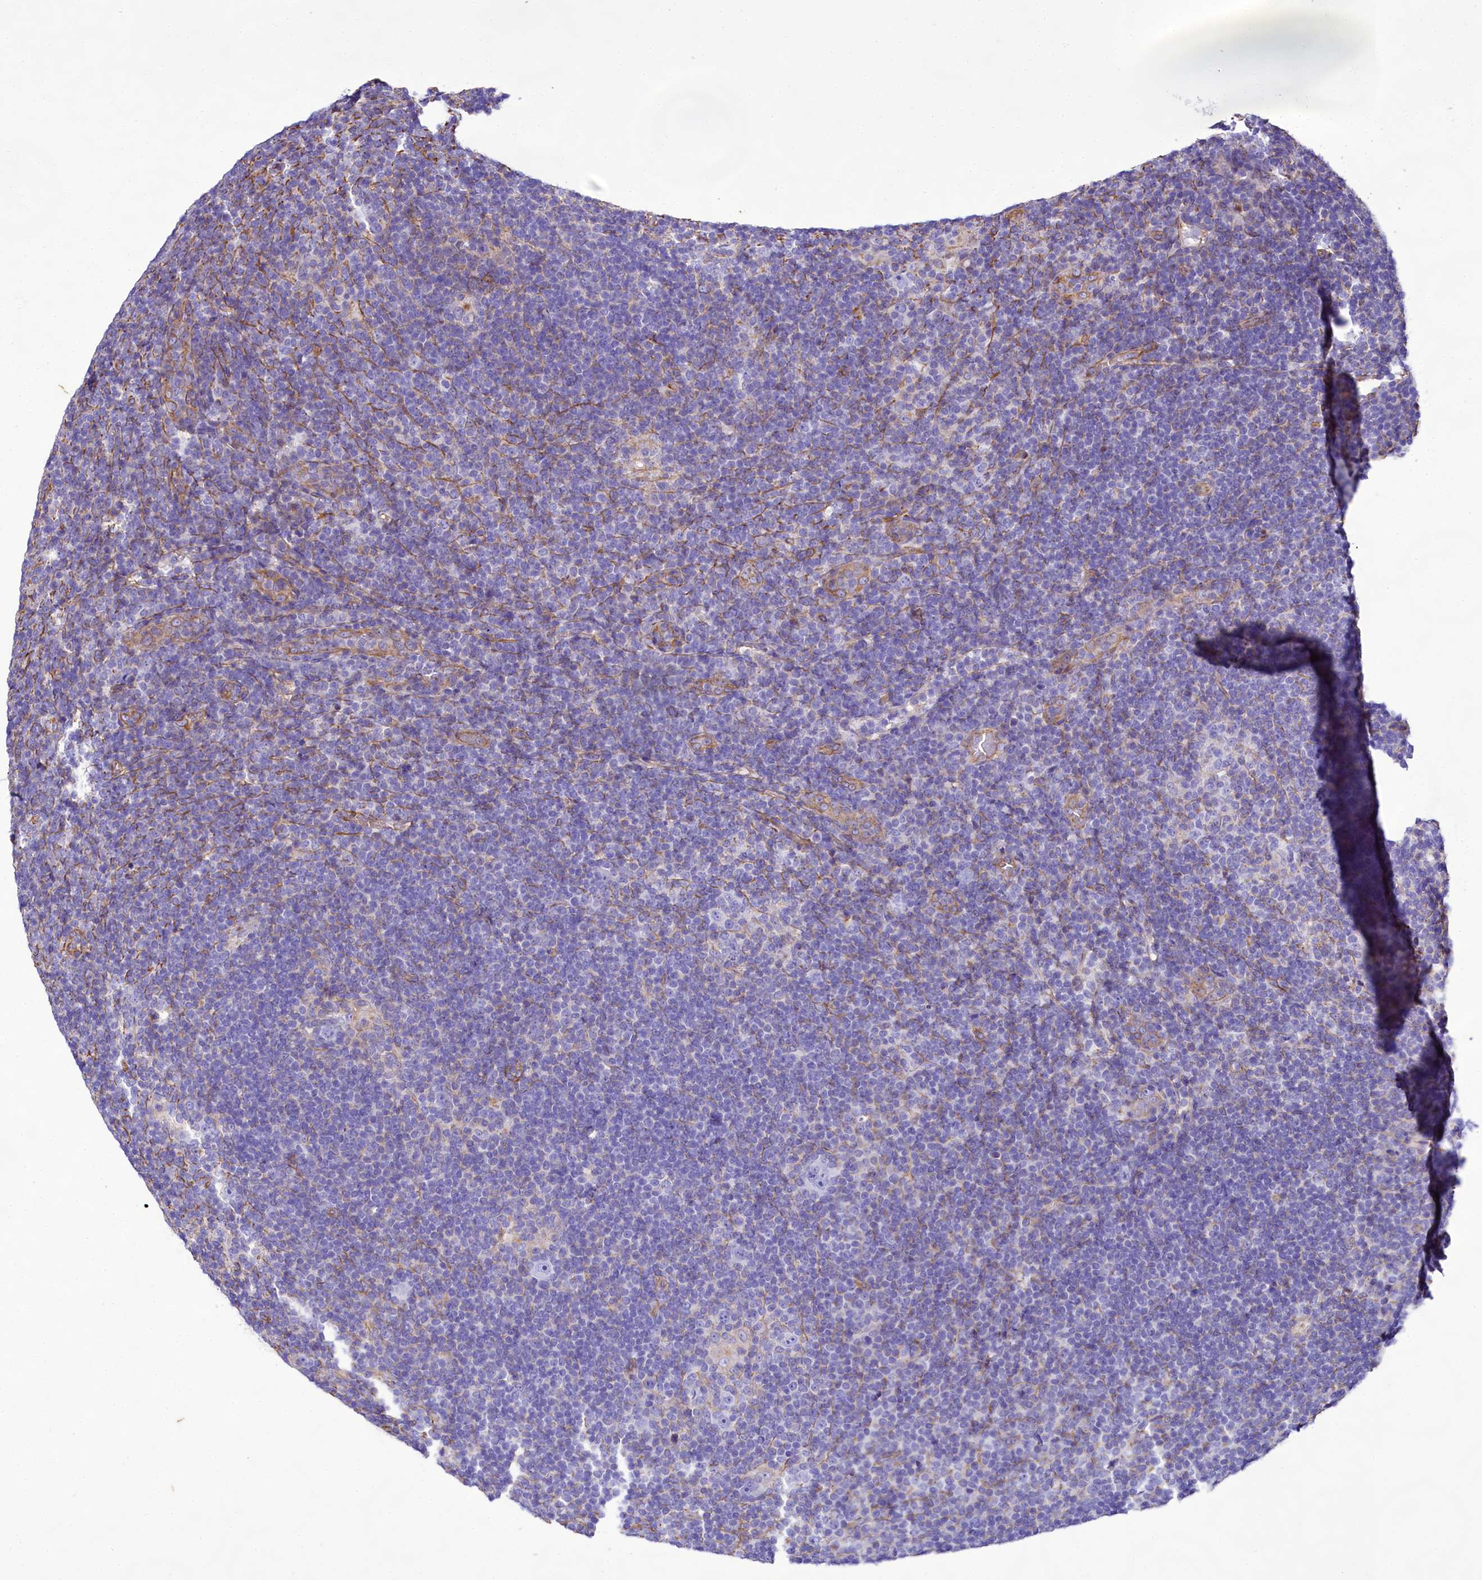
{"staining": {"intensity": "negative", "quantity": "none", "location": "none"}, "tissue": "lymphoma", "cell_type": "Tumor cells", "image_type": "cancer", "snomed": [{"axis": "morphology", "description": "Hodgkin's disease, NOS"}, {"axis": "topography", "description": "Lymph node"}], "caption": "Tumor cells show no significant expression in lymphoma.", "gene": "CD99", "patient": {"sex": "female", "age": 57}}